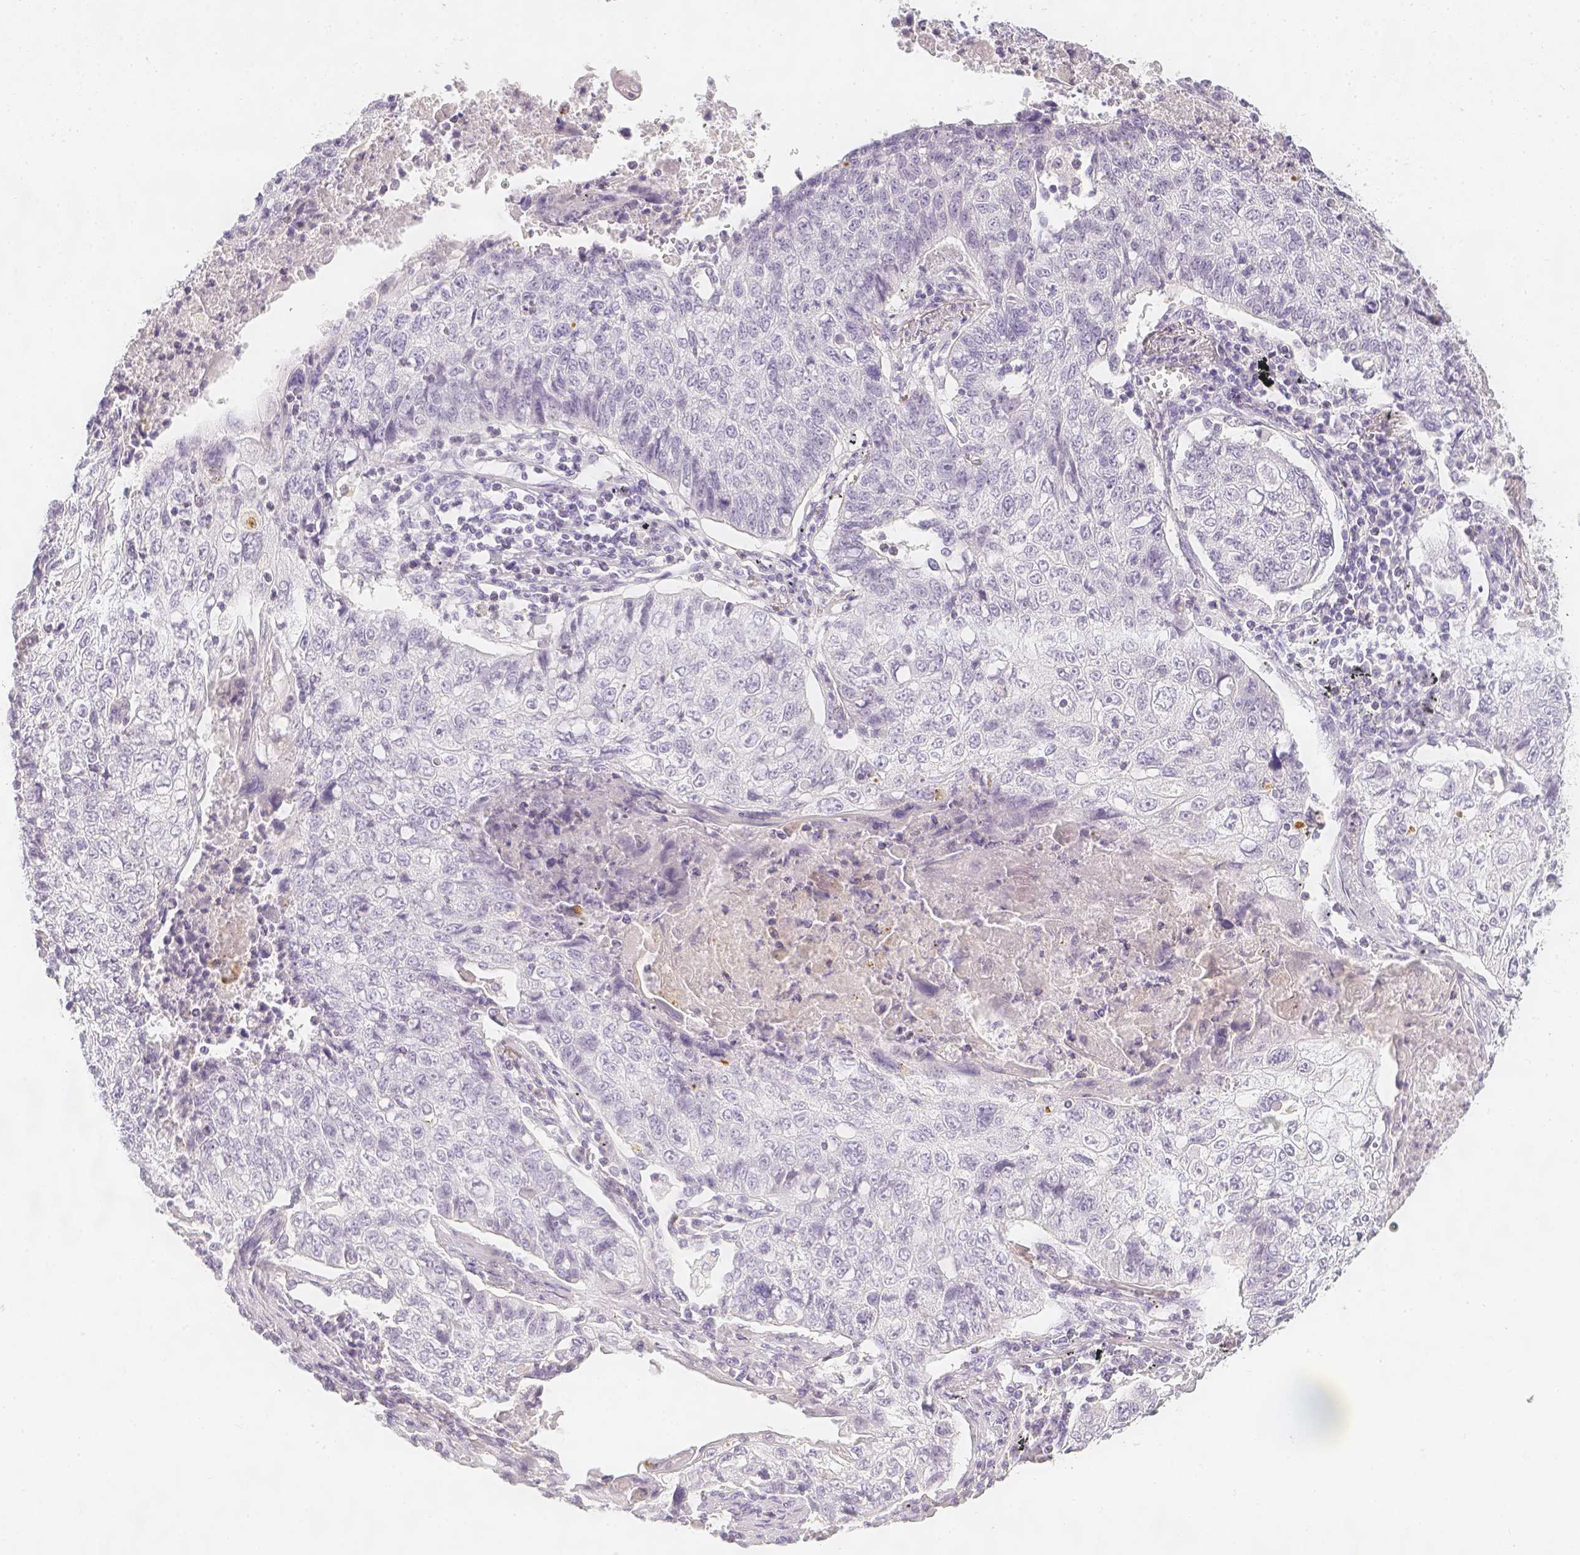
{"staining": {"intensity": "negative", "quantity": "none", "location": "none"}, "tissue": "lung cancer", "cell_type": "Tumor cells", "image_type": "cancer", "snomed": [{"axis": "morphology", "description": "Normal morphology"}, {"axis": "morphology", "description": "Aneuploidy"}, {"axis": "morphology", "description": "Squamous cell carcinoma, NOS"}, {"axis": "topography", "description": "Lymph node"}, {"axis": "topography", "description": "Lung"}], "caption": "An immunohistochemistry (IHC) image of aneuploidy (lung) is shown. There is no staining in tumor cells of aneuploidy (lung).", "gene": "SLC18A1", "patient": {"sex": "female", "age": 76}}